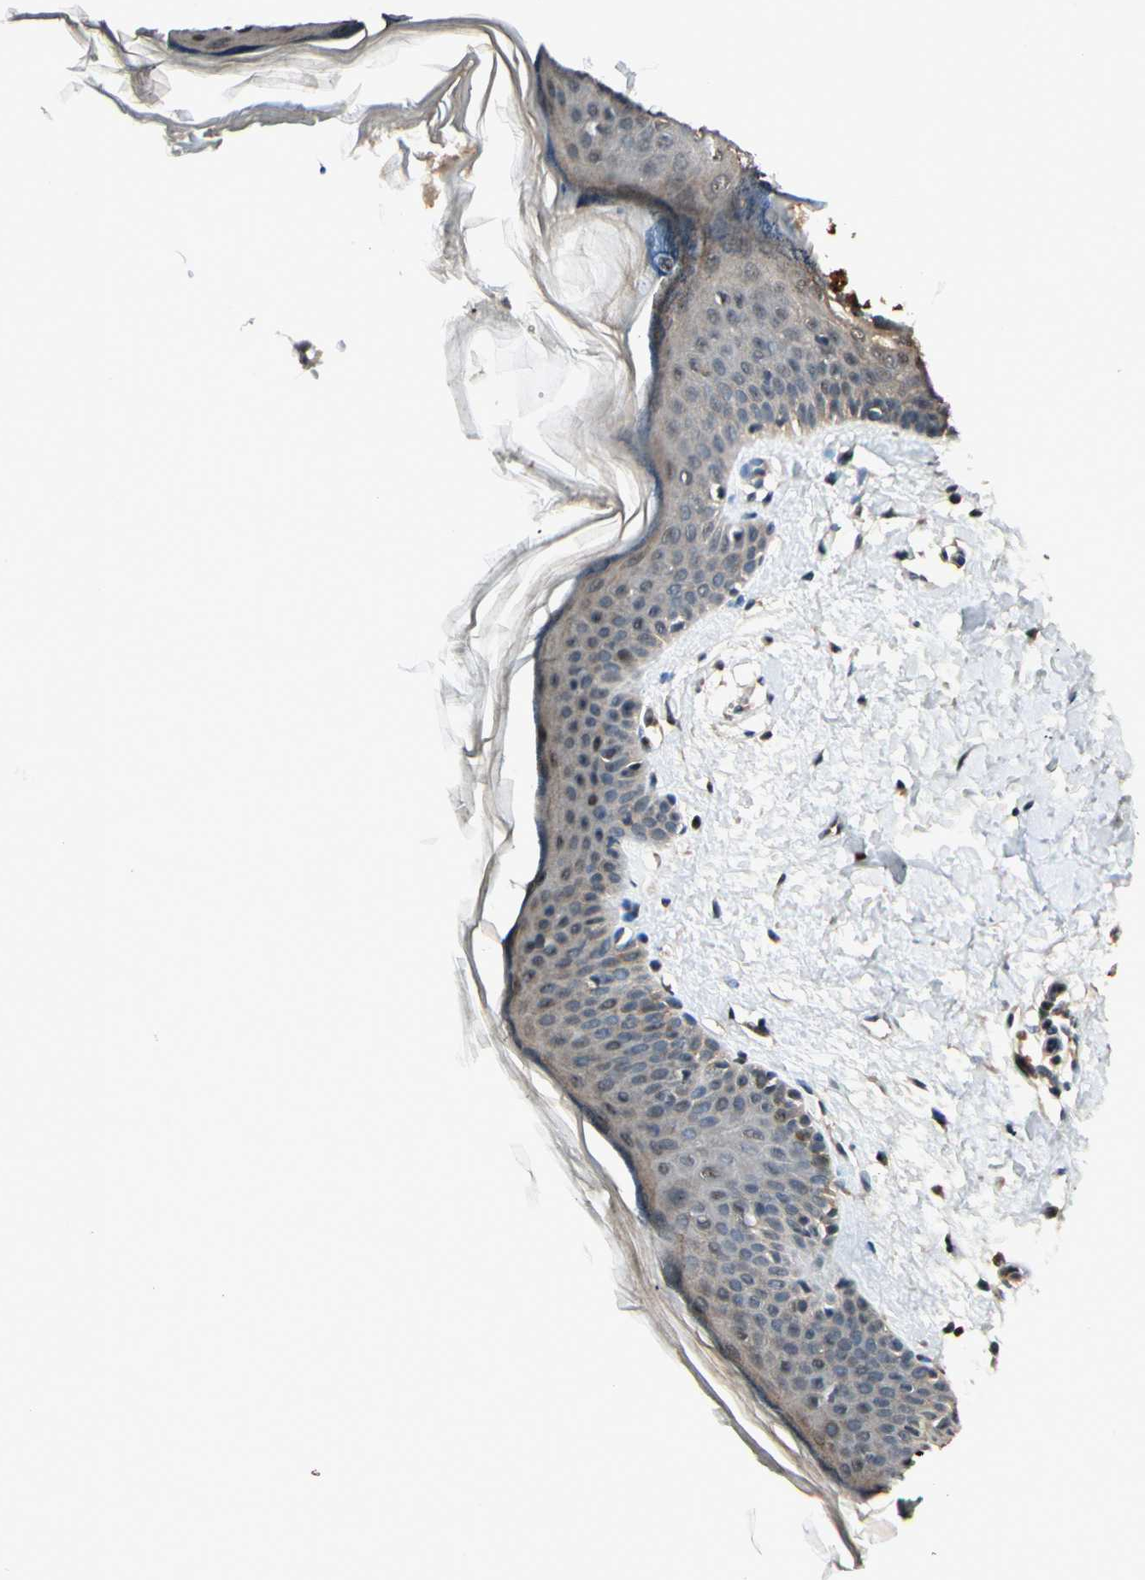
{"staining": {"intensity": "weak", "quantity": ">75%", "location": "cytoplasmic/membranous"}, "tissue": "skin", "cell_type": "Fibroblasts", "image_type": "normal", "snomed": [{"axis": "morphology", "description": "Normal tissue, NOS"}, {"axis": "topography", "description": "Skin"}], "caption": "Brown immunohistochemical staining in normal human skin exhibits weak cytoplasmic/membranous staining in about >75% of fibroblasts. (Brightfield microscopy of DAB IHC at high magnification).", "gene": "MCPH1", "patient": {"sex": "female", "age": 56}}